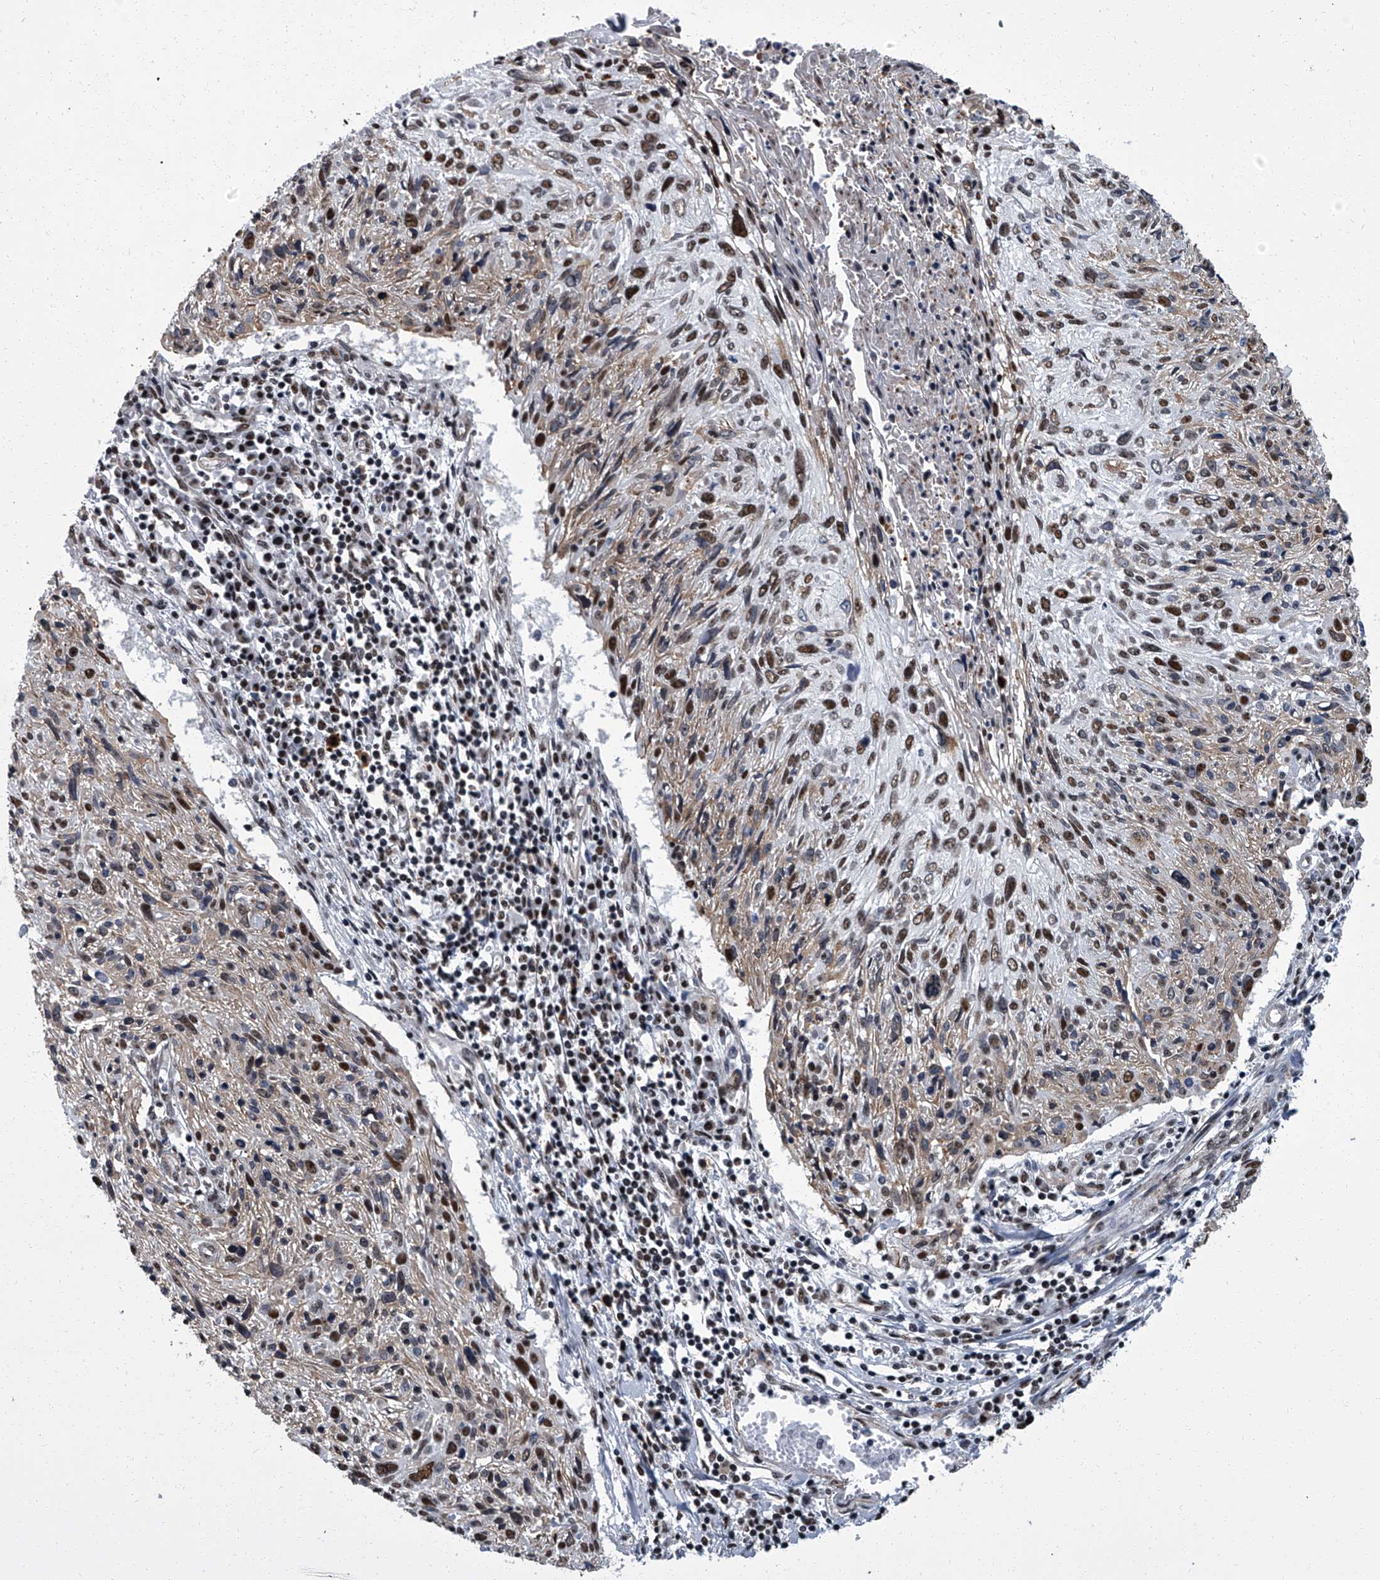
{"staining": {"intensity": "moderate", "quantity": "25%-75%", "location": "cytoplasmic/membranous,nuclear"}, "tissue": "cervical cancer", "cell_type": "Tumor cells", "image_type": "cancer", "snomed": [{"axis": "morphology", "description": "Squamous cell carcinoma, NOS"}, {"axis": "topography", "description": "Cervix"}], "caption": "A photomicrograph showing moderate cytoplasmic/membranous and nuclear expression in about 25%-75% of tumor cells in cervical cancer (squamous cell carcinoma), as visualized by brown immunohistochemical staining.", "gene": "ZNF518B", "patient": {"sex": "female", "age": 51}}